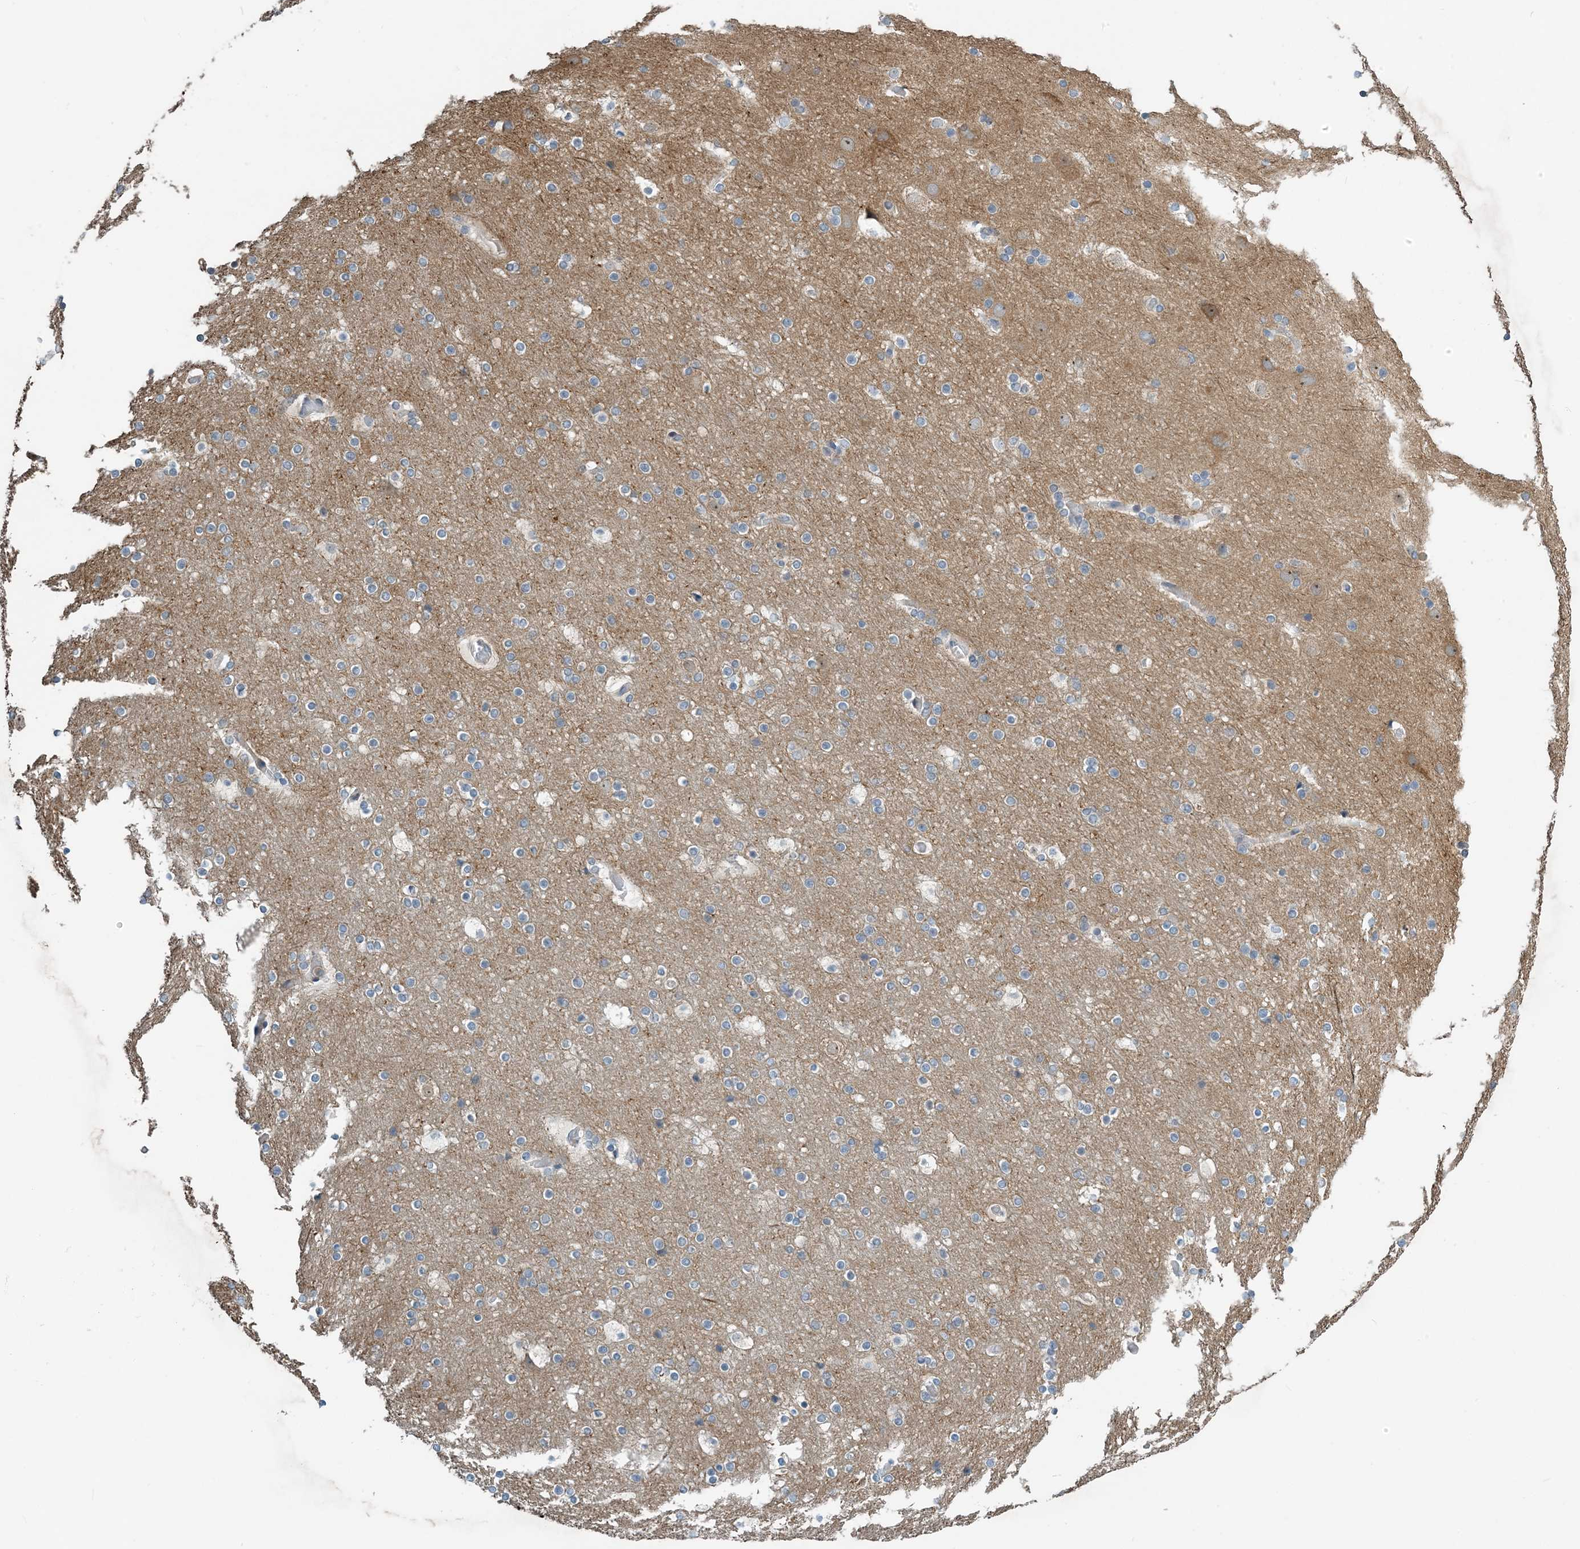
{"staining": {"intensity": "negative", "quantity": "none", "location": "none"}, "tissue": "cerebral cortex", "cell_type": "Endothelial cells", "image_type": "normal", "snomed": [{"axis": "morphology", "description": "Normal tissue, NOS"}, {"axis": "topography", "description": "Cerebral cortex"}], "caption": "The IHC micrograph has no significant staining in endothelial cells of cerebral cortex.", "gene": "ZBTB3", "patient": {"sex": "male", "age": 57}}